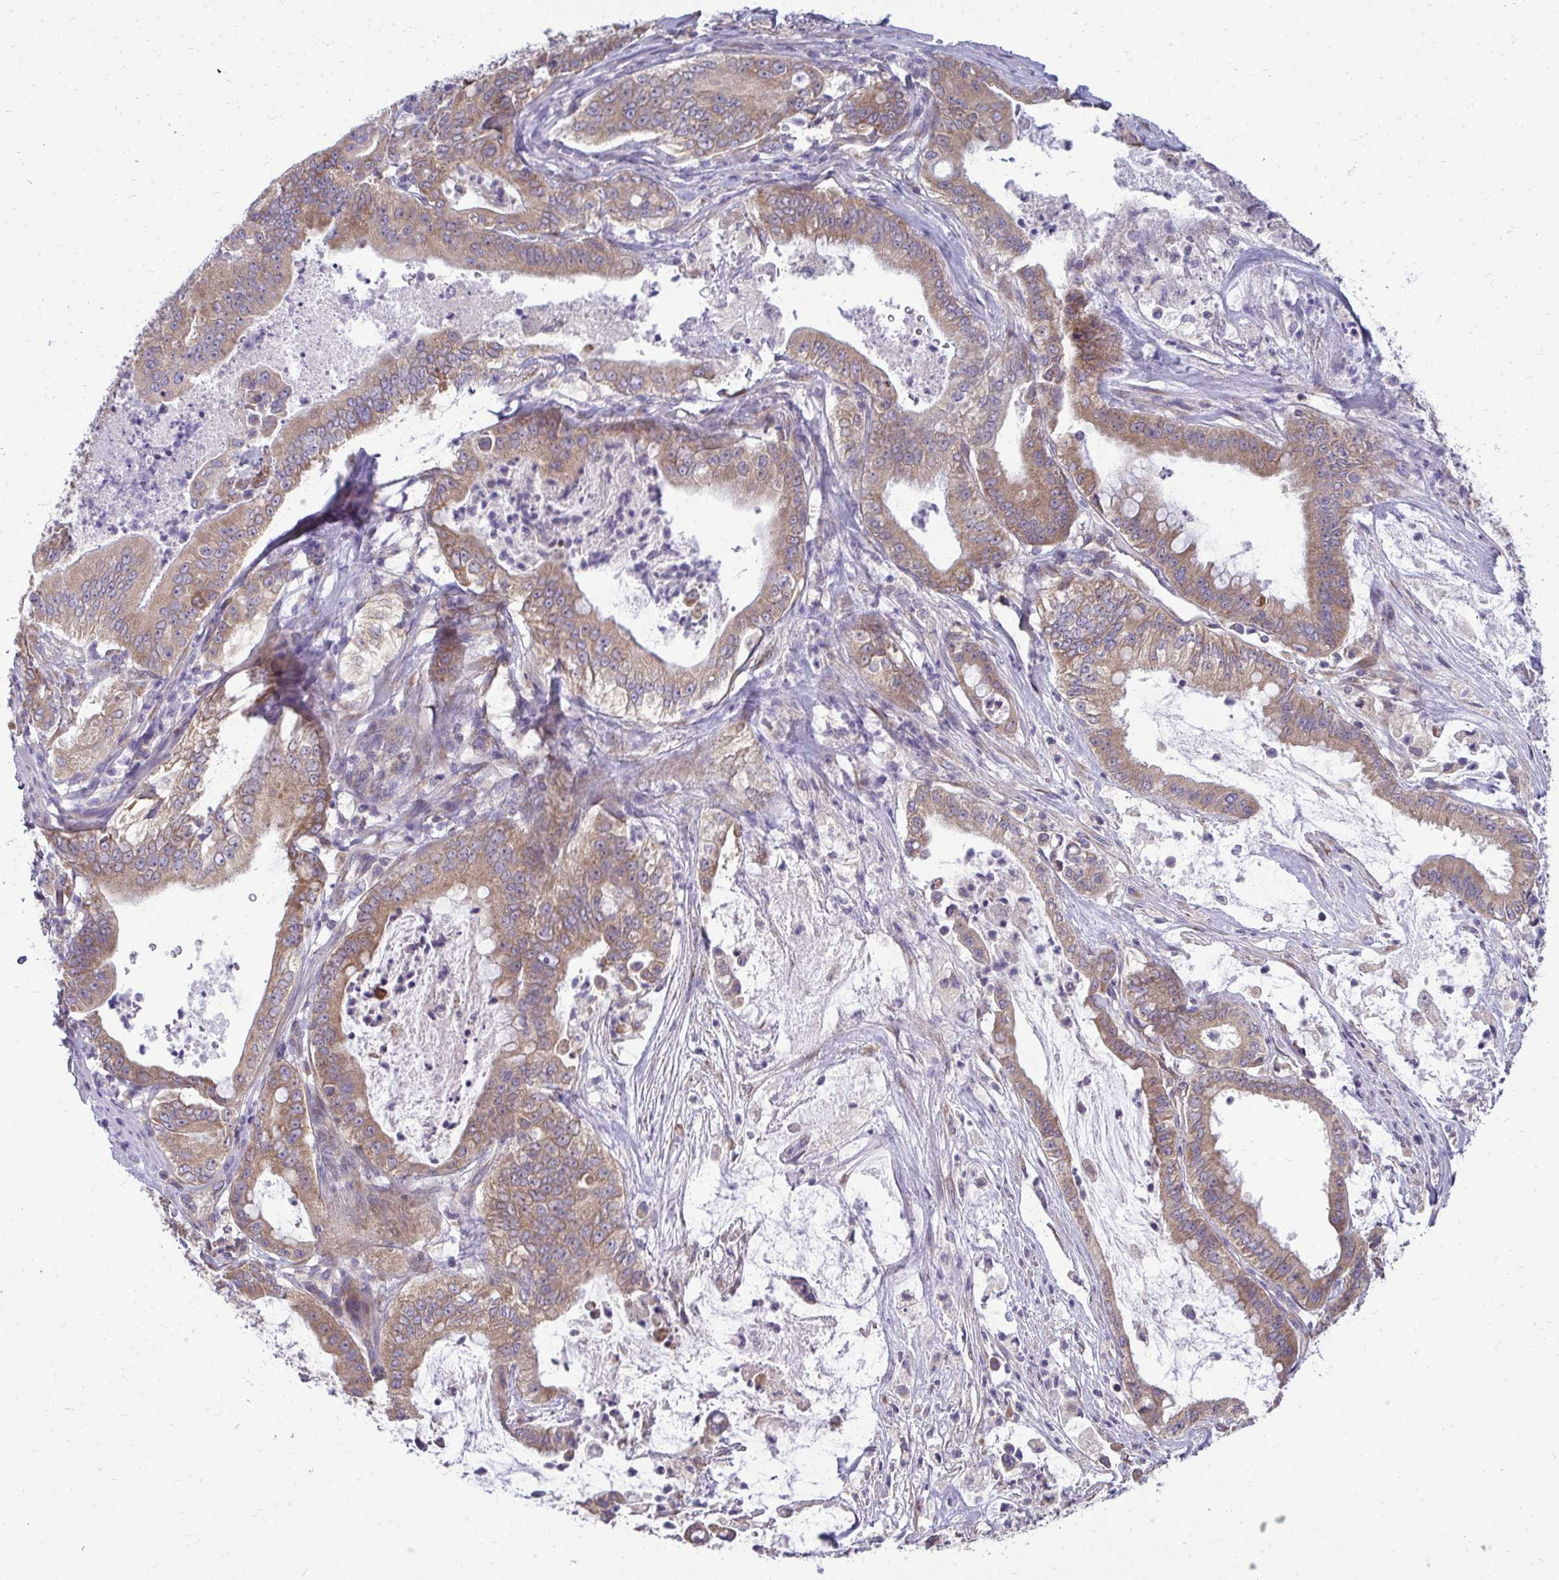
{"staining": {"intensity": "moderate", "quantity": ">75%", "location": "cytoplasmic/membranous"}, "tissue": "pancreatic cancer", "cell_type": "Tumor cells", "image_type": "cancer", "snomed": [{"axis": "morphology", "description": "Adenocarcinoma, NOS"}, {"axis": "topography", "description": "Pancreas"}], "caption": "There is medium levels of moderate cytoplasmic/membranous positivity in tumor cells of pancreatic cancer (adenocarcinoma), as demonstrated by immunohistochemical staining (brown color).", "gene": "RPLP2", "patient": {"sex": "male", "age": 71}}